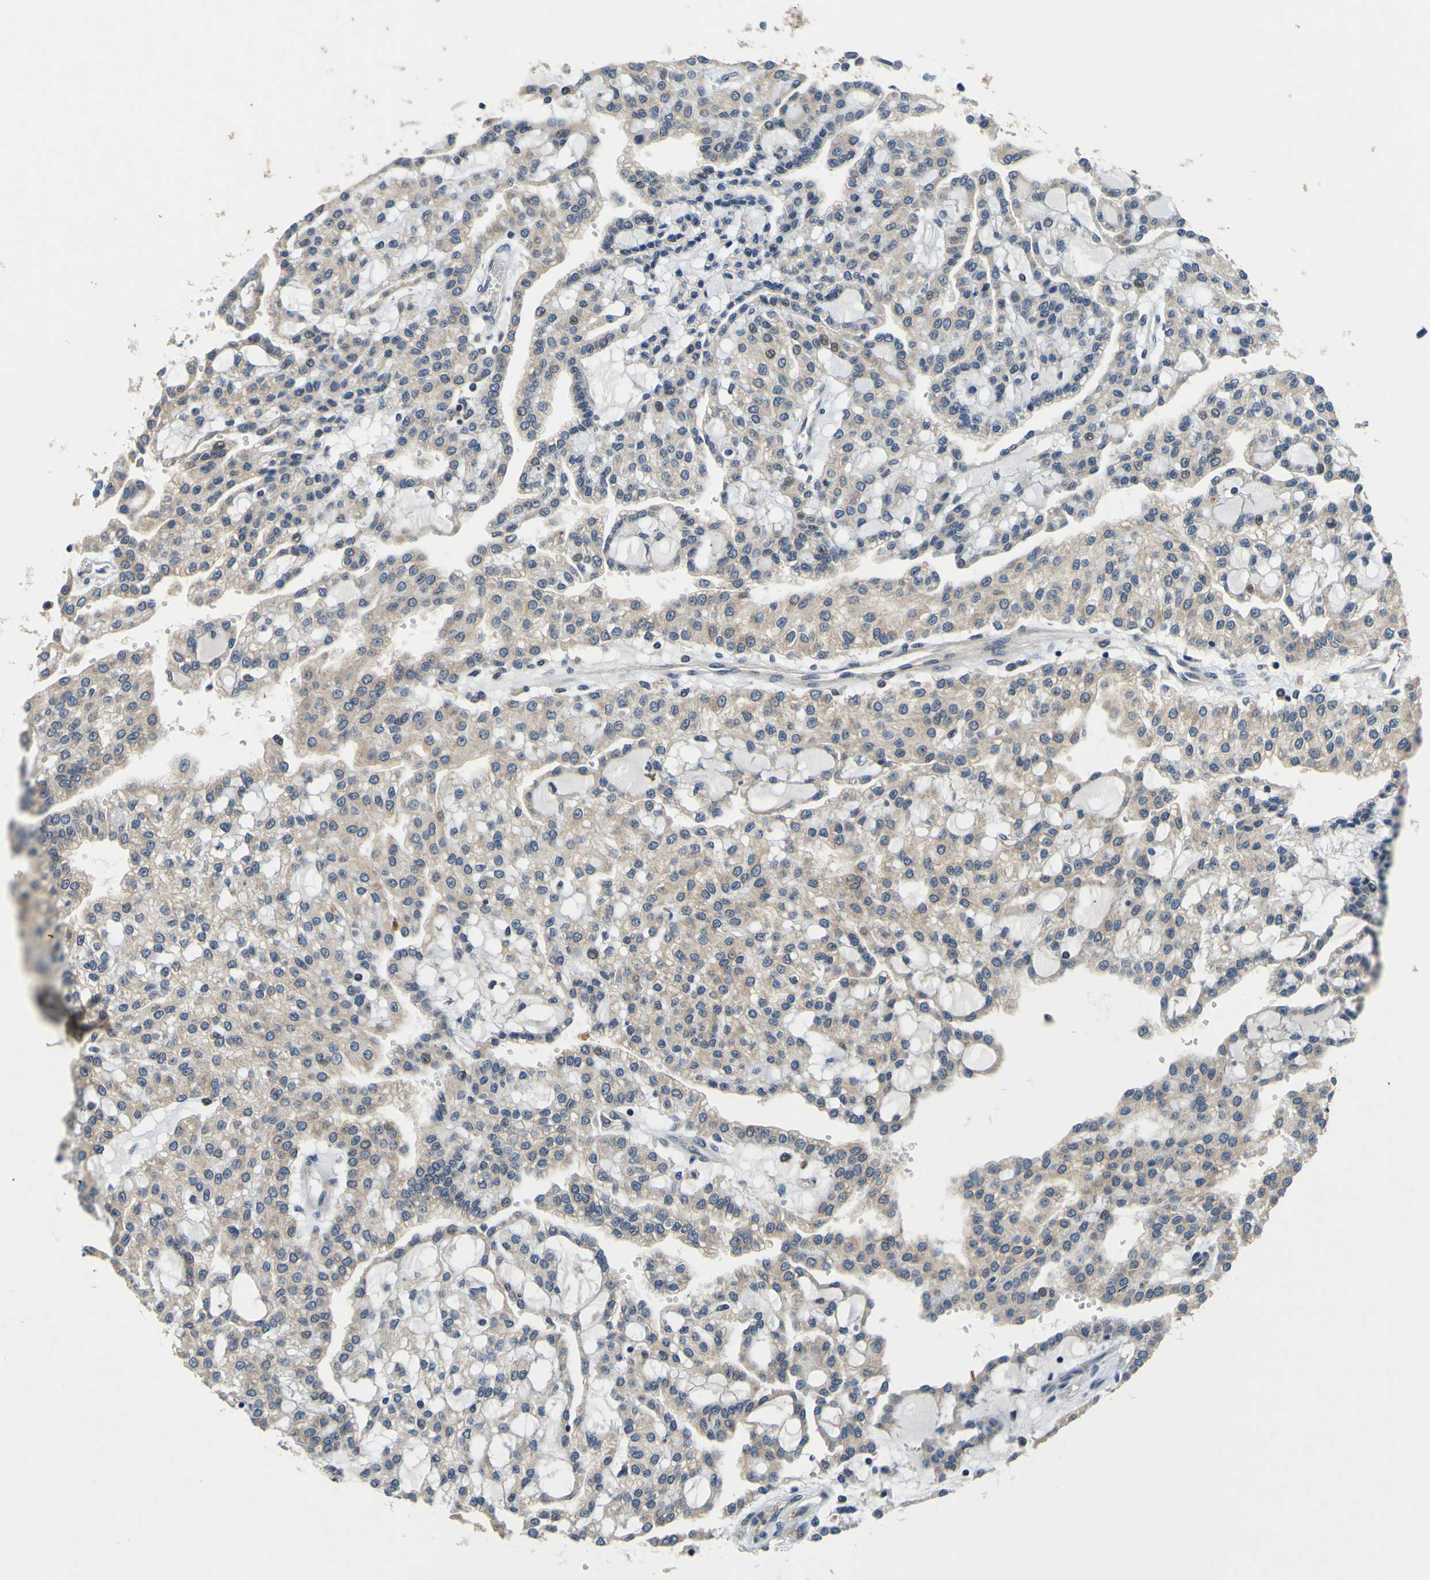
{"staining": {"intensity": "weak", "quantity": ">75%", "location": "cytoplasmic/membranous"}, "tissue": "renal cancer", "cell_type": "Tumor cells", "image_type": "cancer", "snomed": [{"axis": "morphology", "description": "Adenocarcinoma, NOS"}, {"axis": "topography", "description": "Kidney"}], "caption": "The image shows a brown stain indicating the presence of a protein in the cytoplasmic/membranous of tumor cells in renal cancer (adenocarcinoma).", "gene": "EPHB4", "patient": {"sex": "male", "age": 63}}